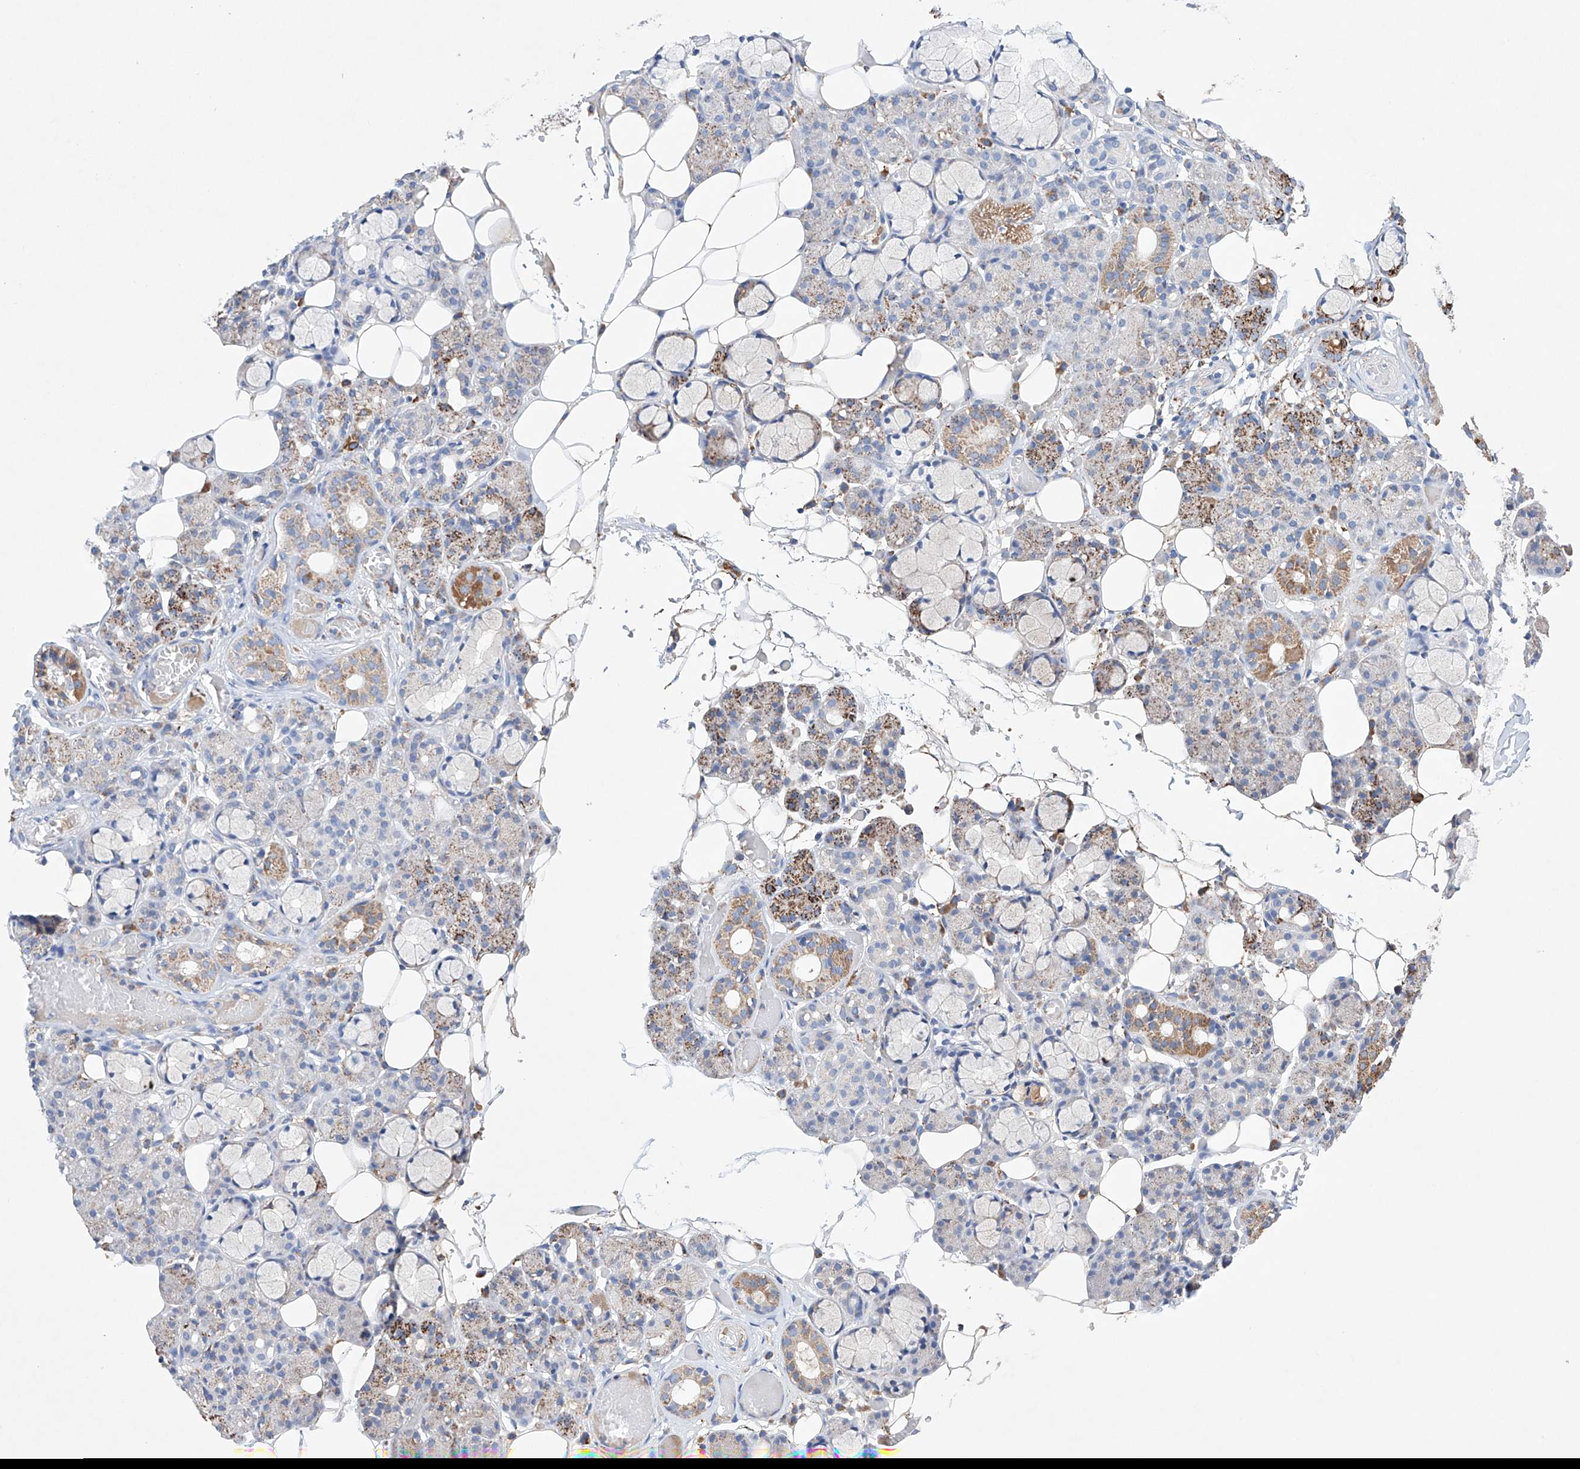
{"staining": {"intensity": "moderate", "quantity": "<25%", "location": "cytoplasmic/membranous"}, "tissue": "salivary gland", "cell_type": "Glandular cells", "image_type": "normal", "snomed": [{"axis": "morphology", "description": "Normal tissue, NOS"}, {"axis": "topography", "description": "Salivary gland"}], "caption": "Human salivary gland stained for a protein (brown) exhibits moderate cytoplasmic/membranous positive positivity in approximately <25% of glandular cells.", "gene": "NRROS", "patient": {"sex": "male", "age": 63}}